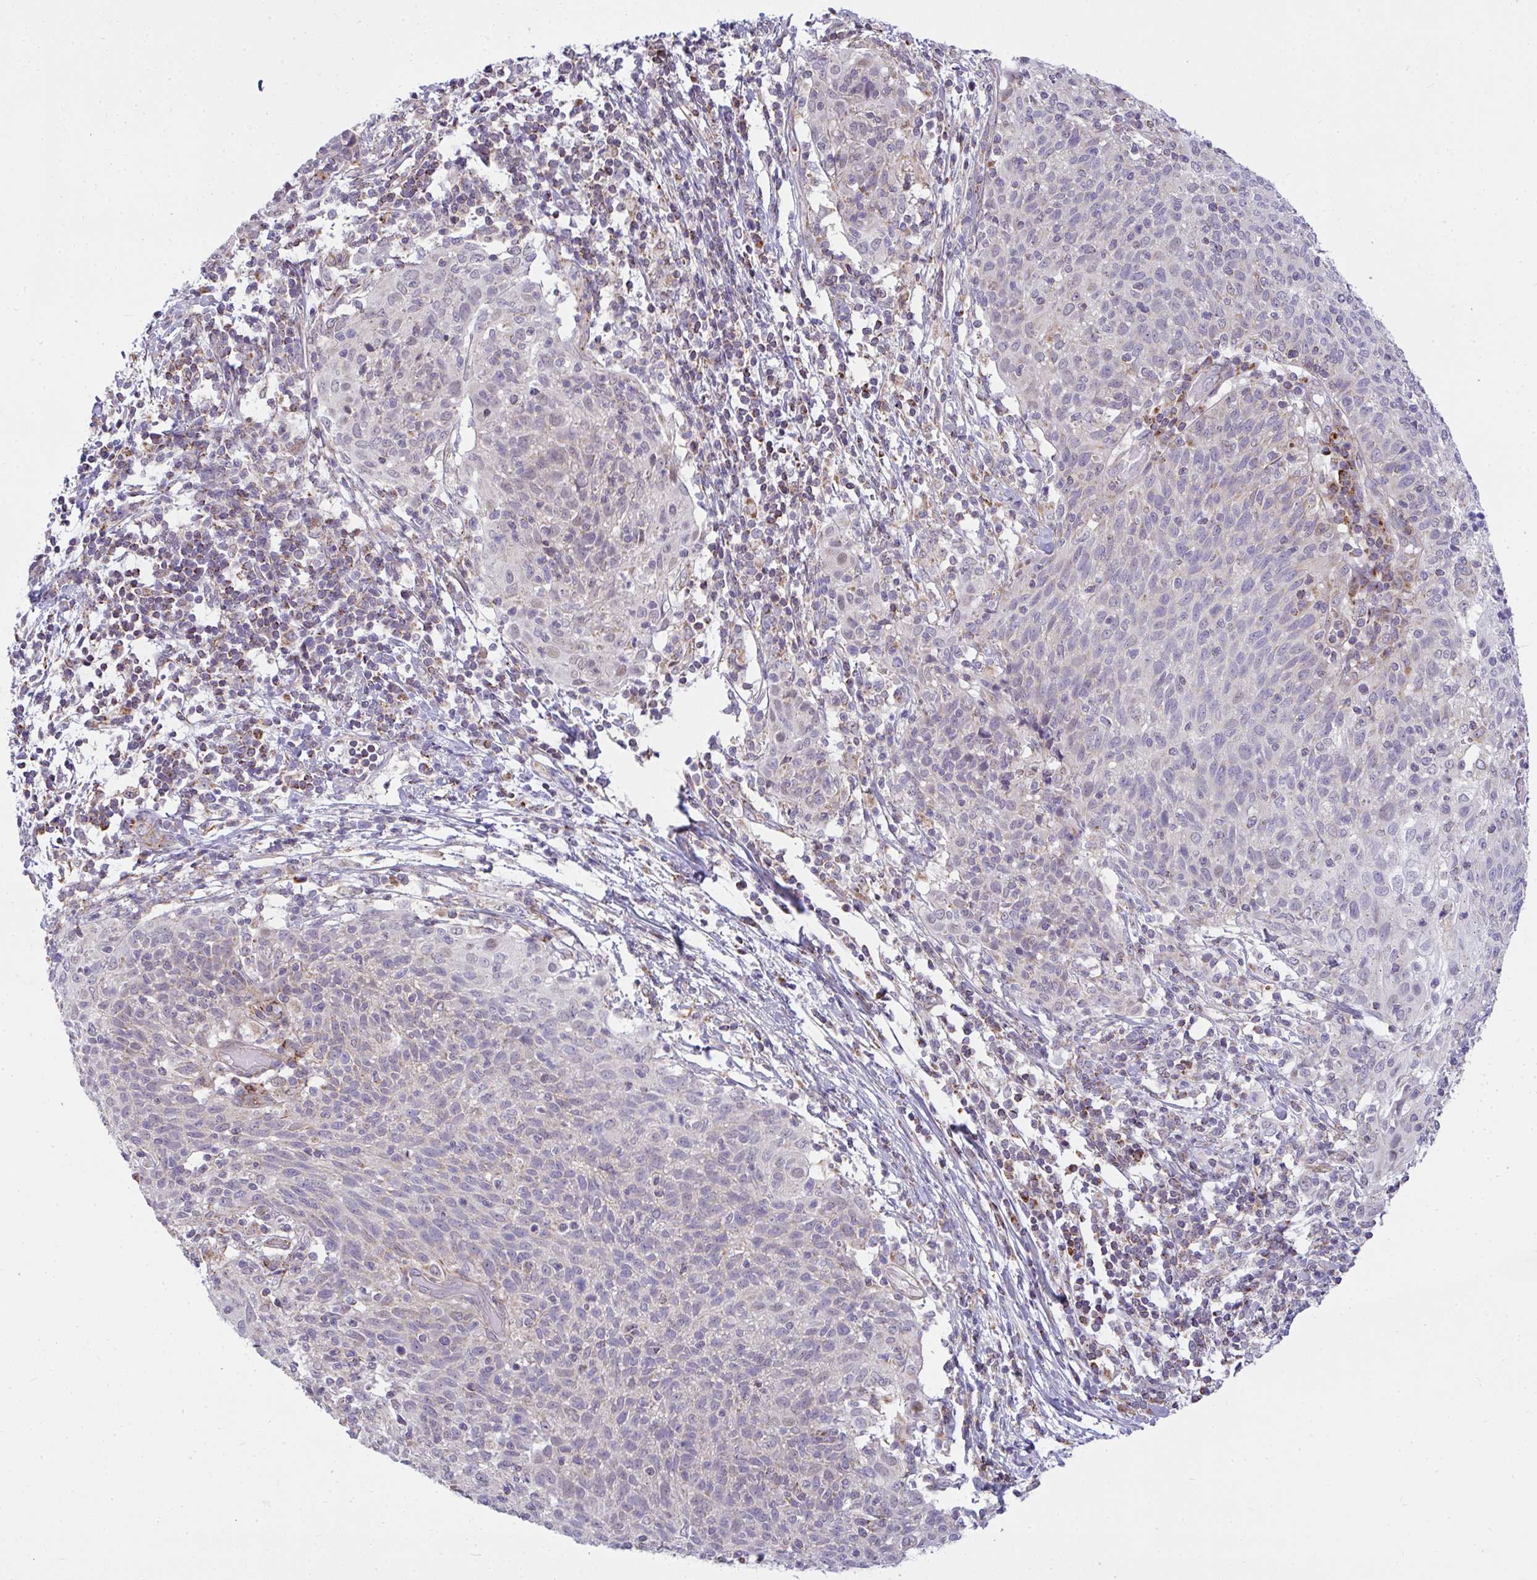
{"staining": {"intensity": "negative", "quantity": "none", "location": "none"}, "tissue": "cervical cancer", "cell_type": "Tumor cells", "image_type": "cancer", "snomed": [{"axis": "morphology", "description": "Squamous cell carcinoma, NOS"}, {"axis": "topography", "description": "Cervix"}], "caption": "High power microscopy histopathology image of an immunohistochemistry (IHC) image of cervical cancer, revealing no significant expression in tumor cells.", "gene": "SRRM4", "patient": {"sex": "female", "age": 52}}